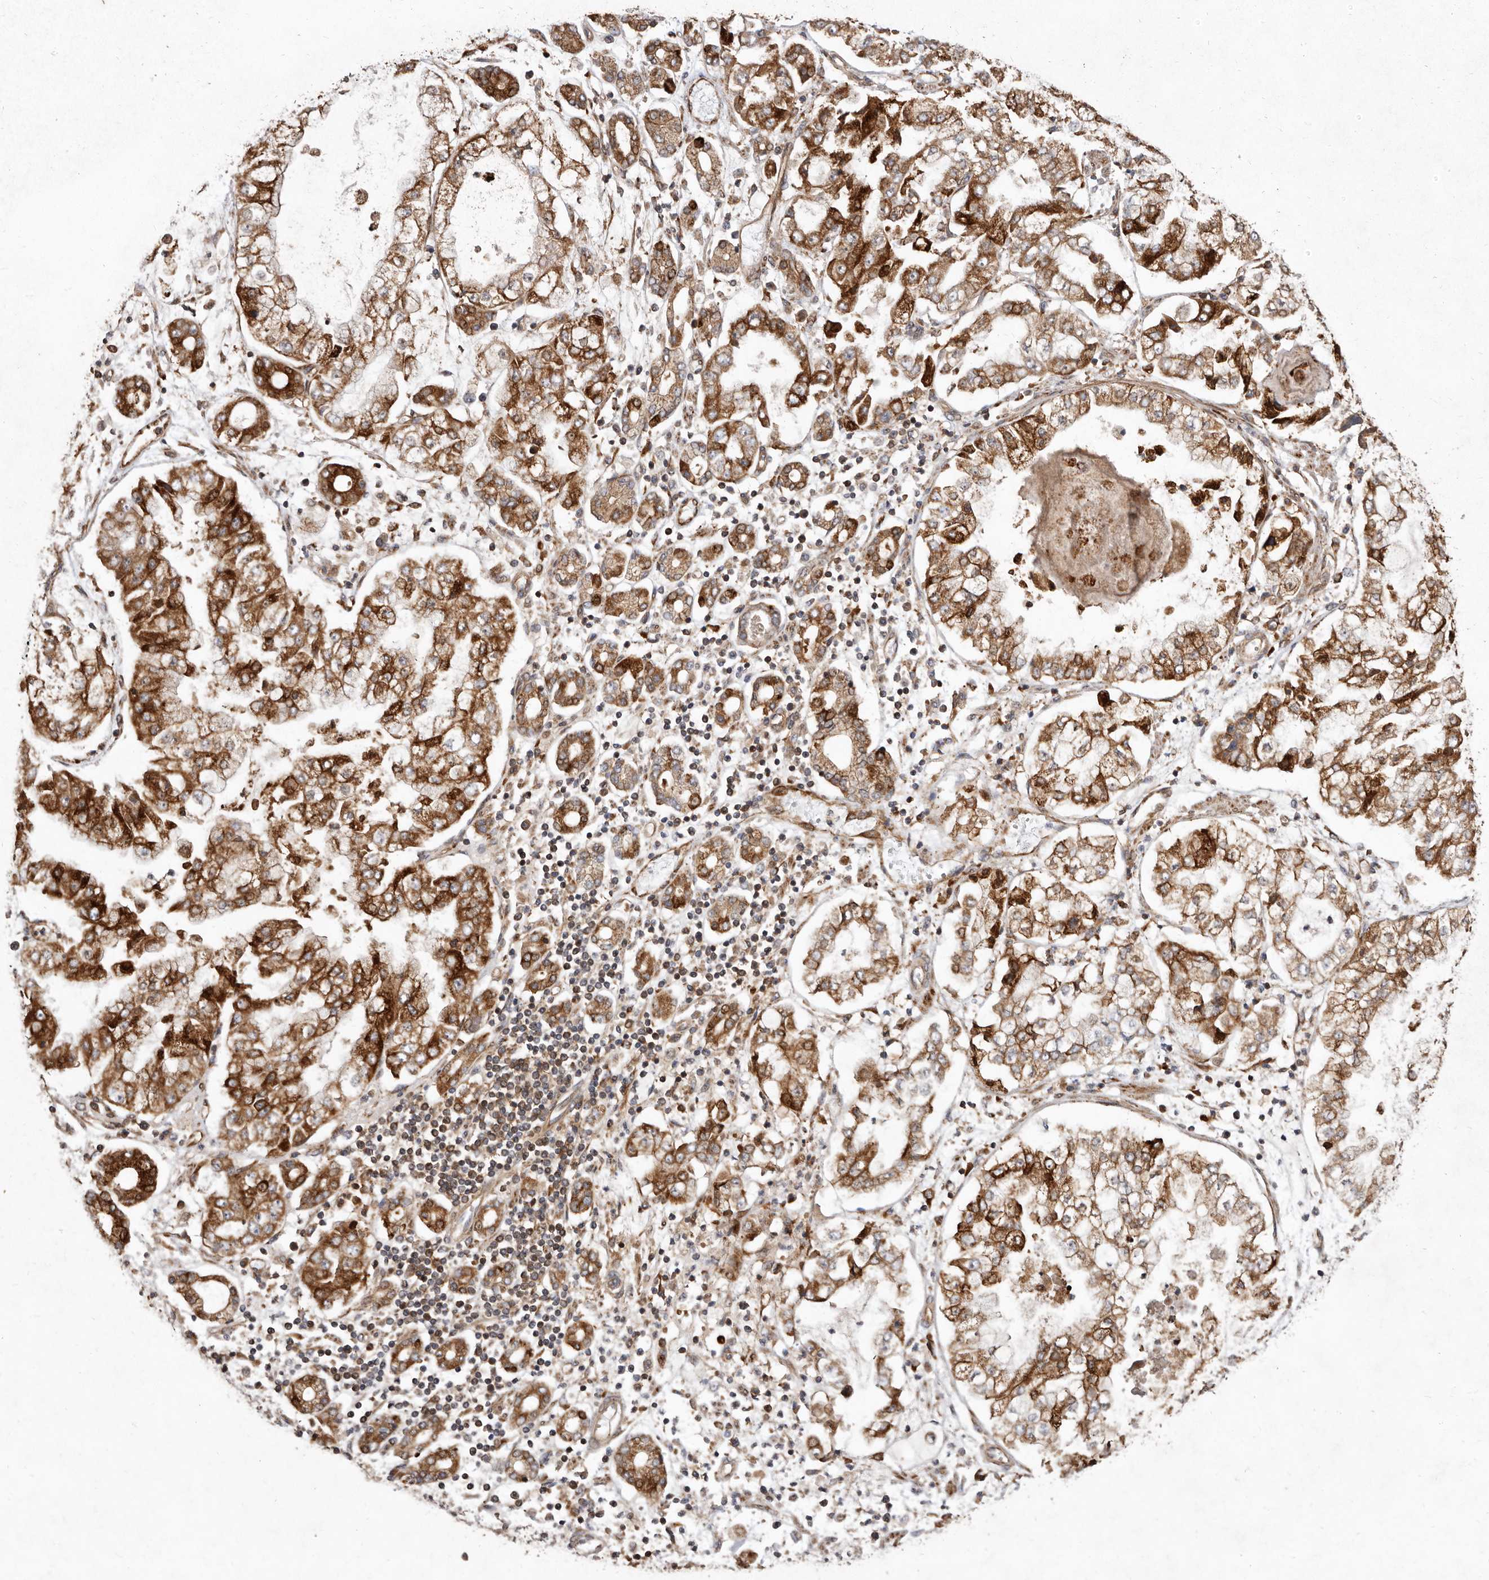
{"staining": {"intensity": "strong", "quantity": ">75%", "location": "cytoplasmic/membranous"}, "tissue": "stomach cancer", "cell_type": "Tumor cells", "image_type": "cancer", "snomed": [{"axis": "morphology", "description": "Adenocarcinoma, NOS"}, {"axis": "topography", "description": "Stomach"}], "caption": "Strong cytoplasmic/membranous staining is identified in about >75% of tumor cells in stomach cancer.", "gene": "FLAD1", "patient": {"sex": "male", "age": 76}}